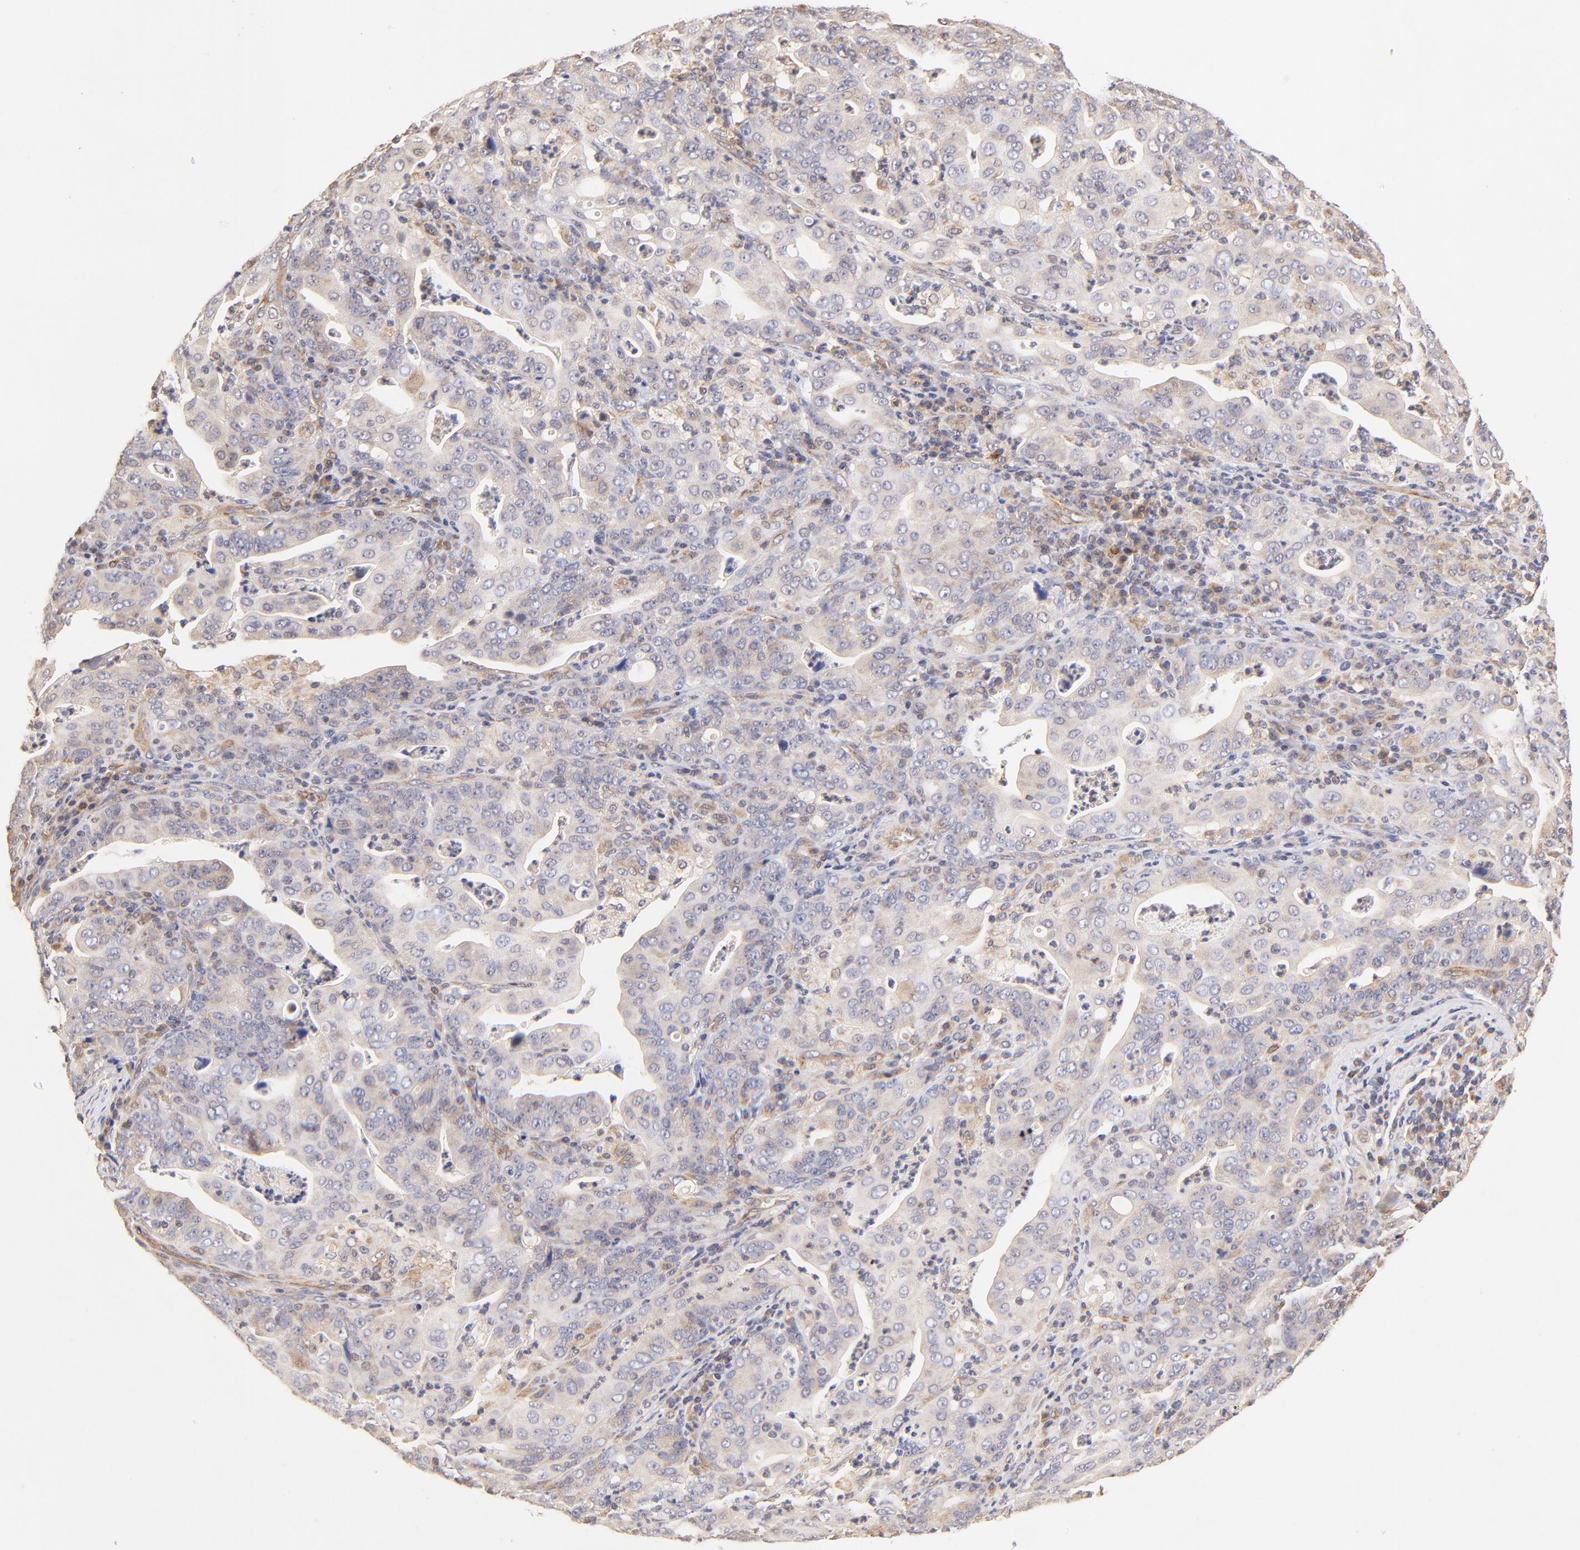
{"staining": {"intensity": "weak", "quantity": ">75%", "location": "cytoplasmic/membranous"}, "tissue": "stomach cancer", "cell_type": "Tumor cells", "image_type": "cancer", "snomed": [{"axis": "morphology", "description": "Adenocarcinoma, NOS"}, {"axis": "topography", "description": "Stomach, upper"}], "caption": "The photomicrograph displays staining of stomach adenocarcinoma, revealing weak cytoplasmic/membranous protein positivity (brown color) within tumor cells.", "gene": "TNFAIP3", "patient": {"sex": "female", "age": 50}}